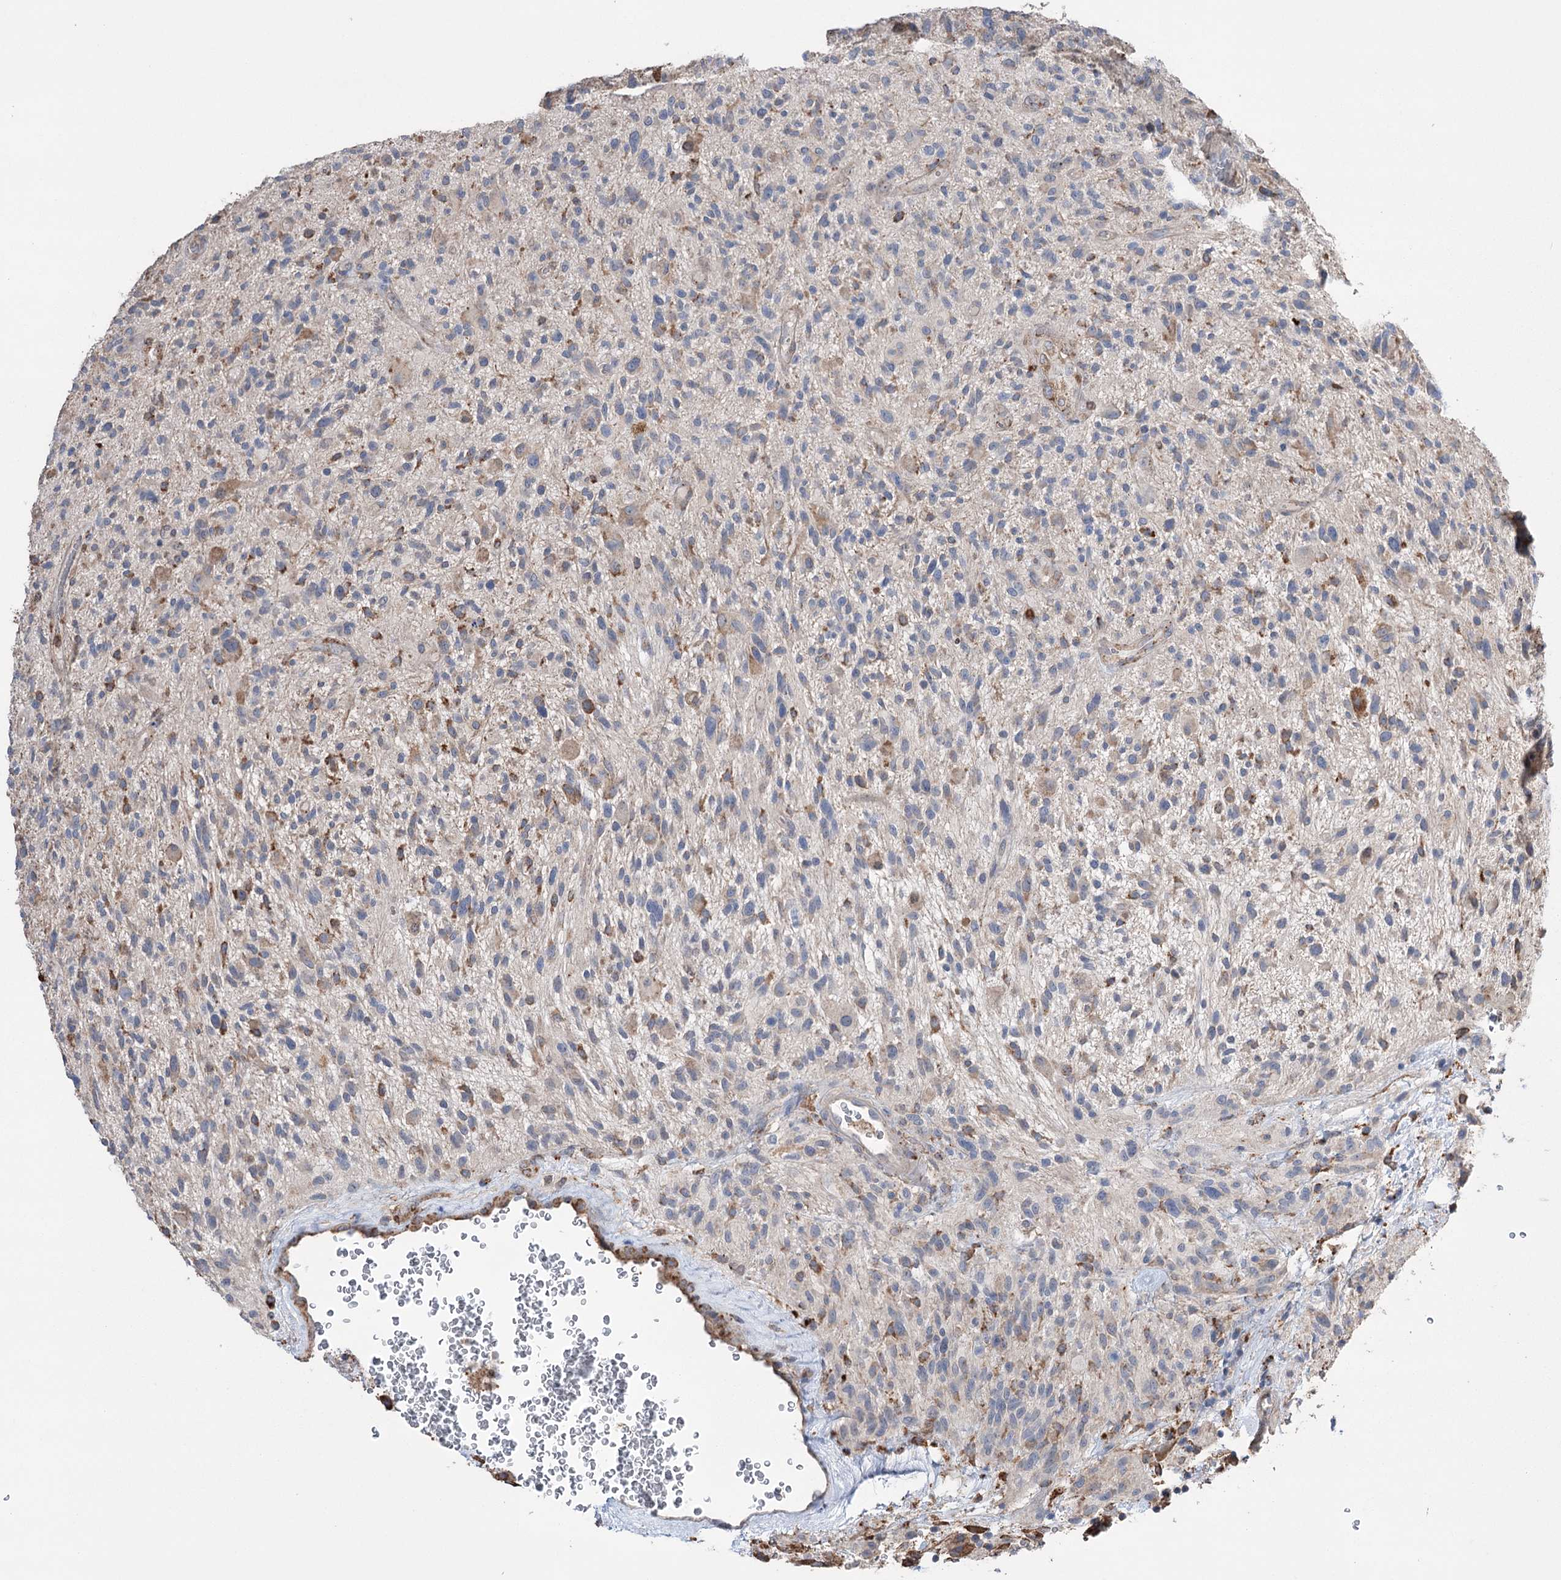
{"staining": {"intensity": "moderate", "quantity": "<25%", "location": "cytoplasmic/membranous"}, "tissue": "glioma", "cell_type": "Tumor cells", "image_type": "cancer", "snomed": [{"axis": "morphology", "description": "Glioma, malignant, High grade"}, {"axis": "topography", "description": "Brain"}], "caption": "Immunohistochemistry (IHC) photomicrograph of human glioma stained for a protein (brown), which exhibits low levels of moderate cytoplasmic/membranous positivity in approximately <25% of tumor cells.", "gene": "TRIM71", "patient": {"sex": "male", "age": 47}}